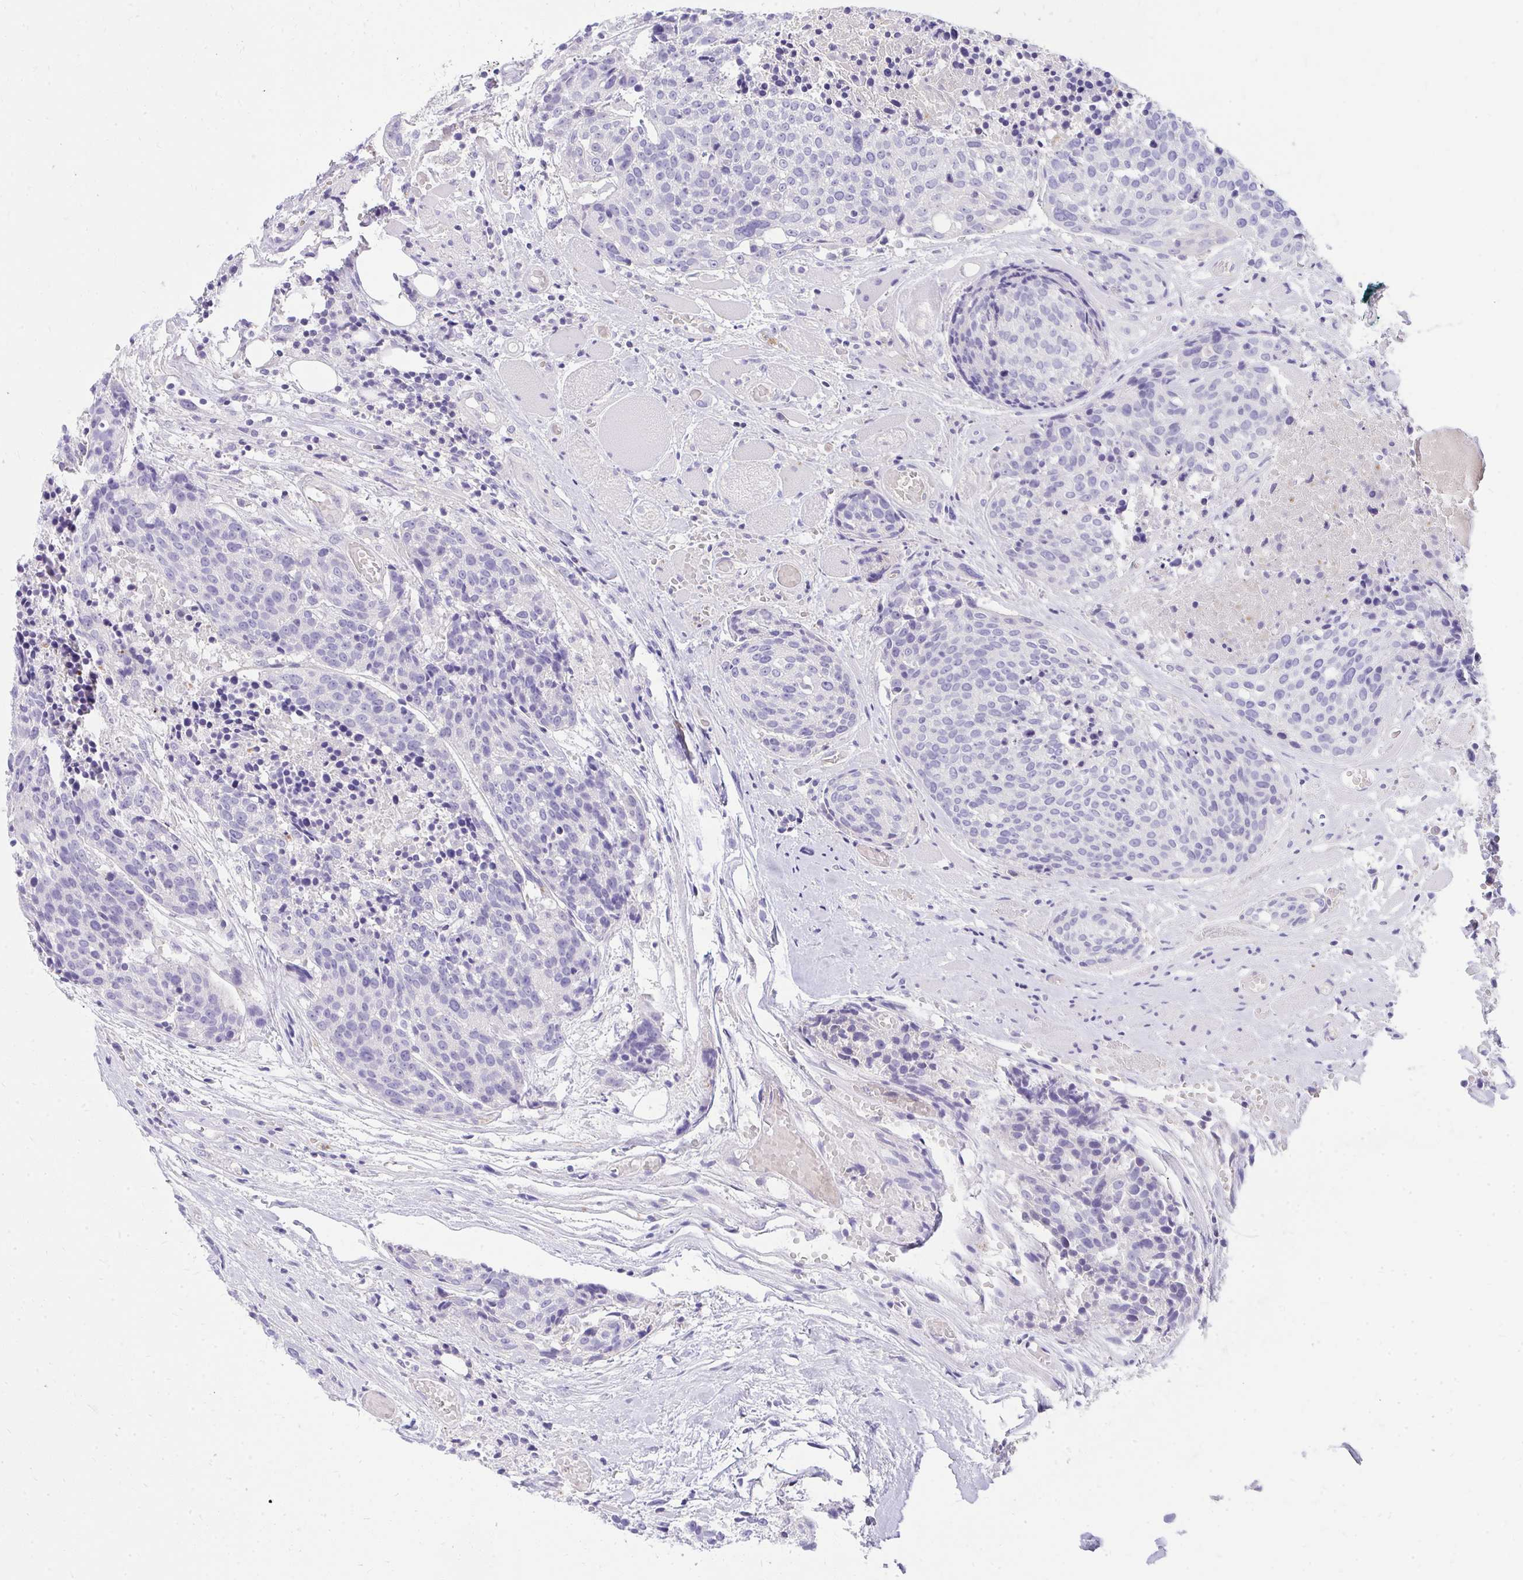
{"staining": {"intensity": "negative", "quantity": "none", "location": "none"}, "tissue": "head and neck cancer", "cell_type": "Tumor cells", "image_type": "cancer", "snomed": [{"axis": "morphology", "description": "Squamous cell carcinoma, NOS"}, {"axis": "topography", "description": "Oral tissue"}, {"axis": "topography", "description": "Head-Neck"}], "caption": "A photomicrograph of head and neck squamous cell carcinoma stained for a protein demonstrates no brown staining in tumor cells.", "gene": "LRRC36", "patient": {"sex": "male", "age": 64}}